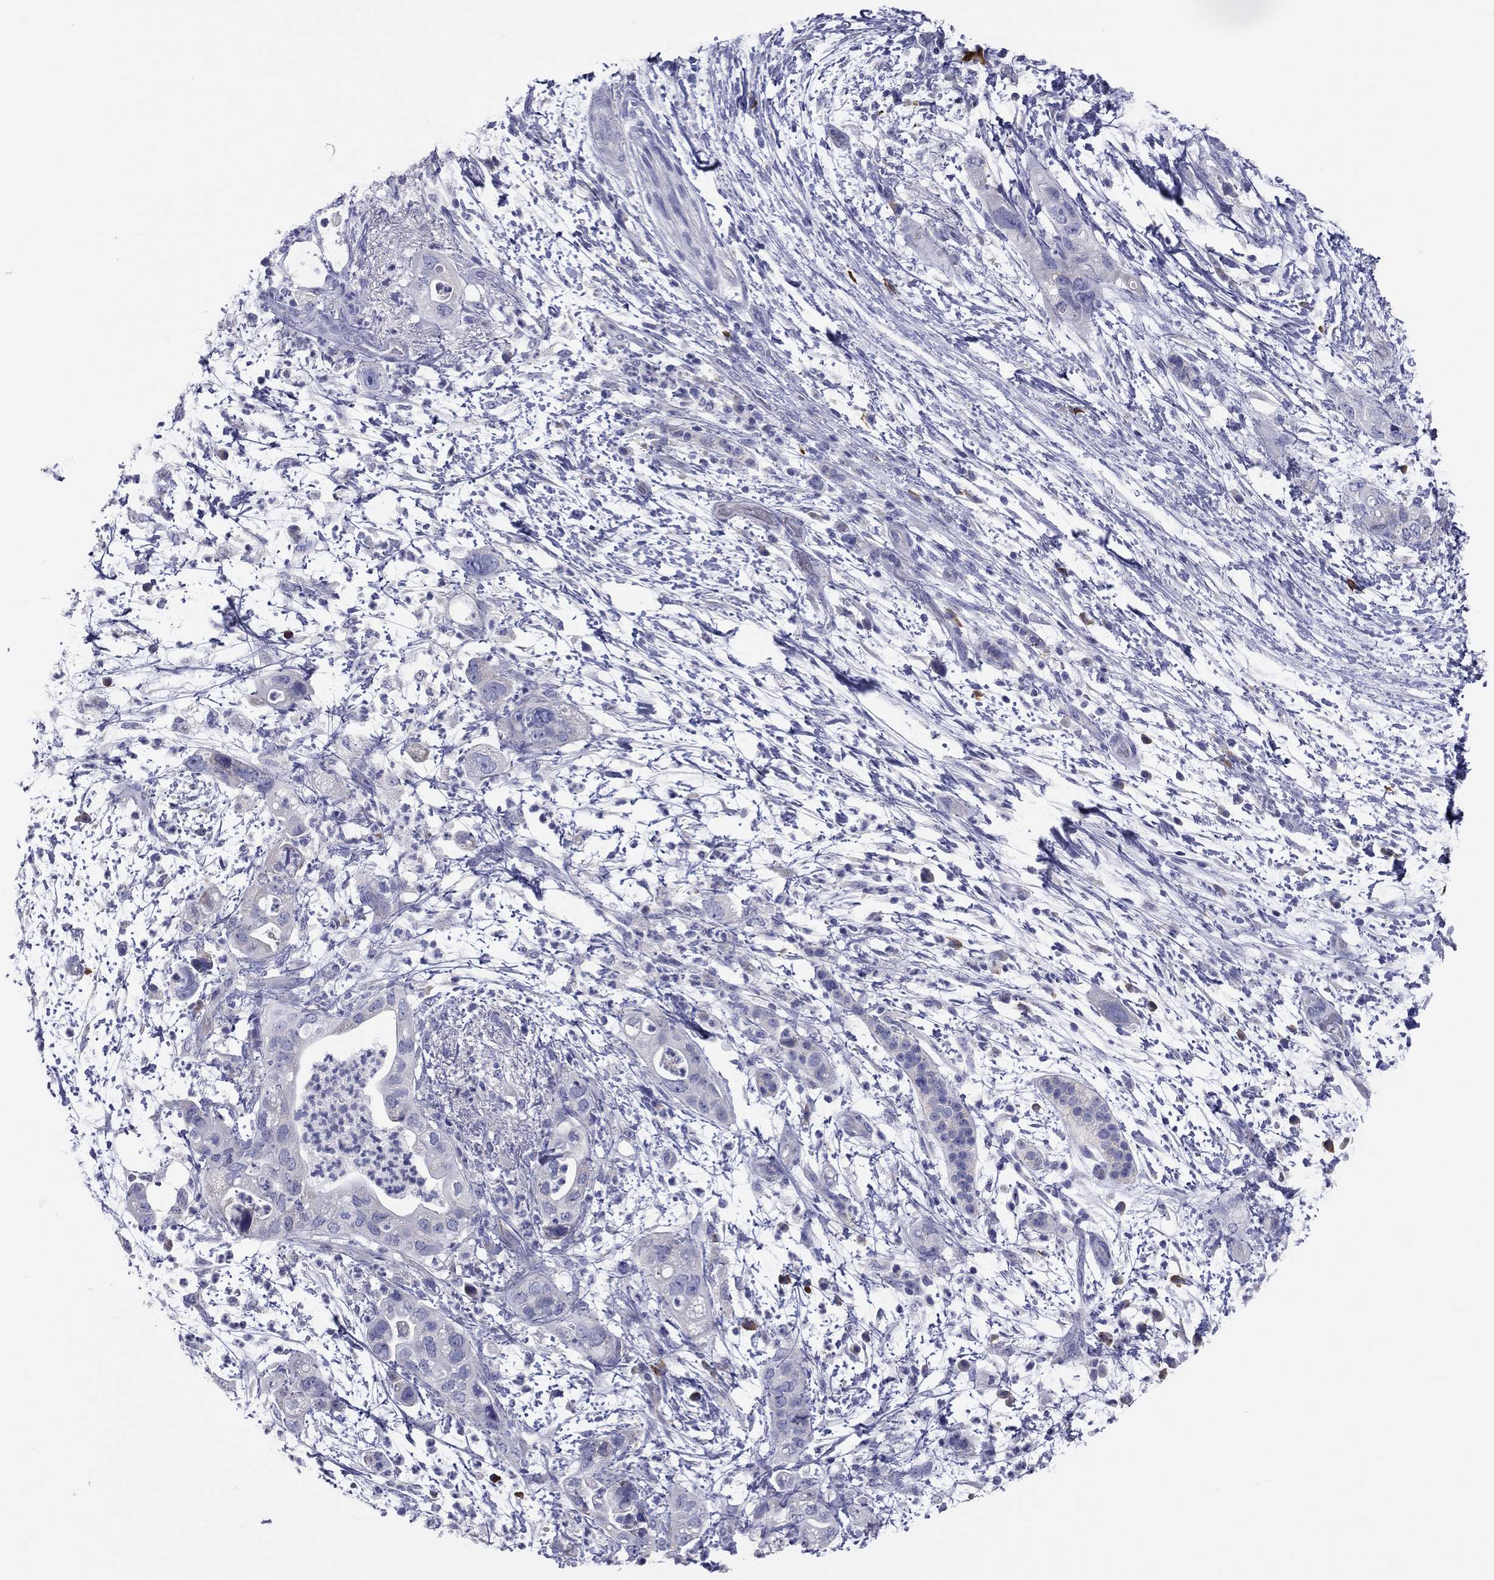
{"staining": {"intensity": "negative", "quantity": "none", "location": "none"}, "tissue": "pancreatic cancer", "cell_type": "Tumor cells", "image_type": "cancer", "snomed": [{"axis": "morphology", "description": "Adenocarcinoma, NOS"}, {"axis": "topography", "description": "Pancreas"}], "caption": "Pancreatic adenocarcinoma stained for a protein using immunohistochemistry displays no expression tumor cells.", "gene": "GRK7", "patient": {"sex": "female", "age": 72}}